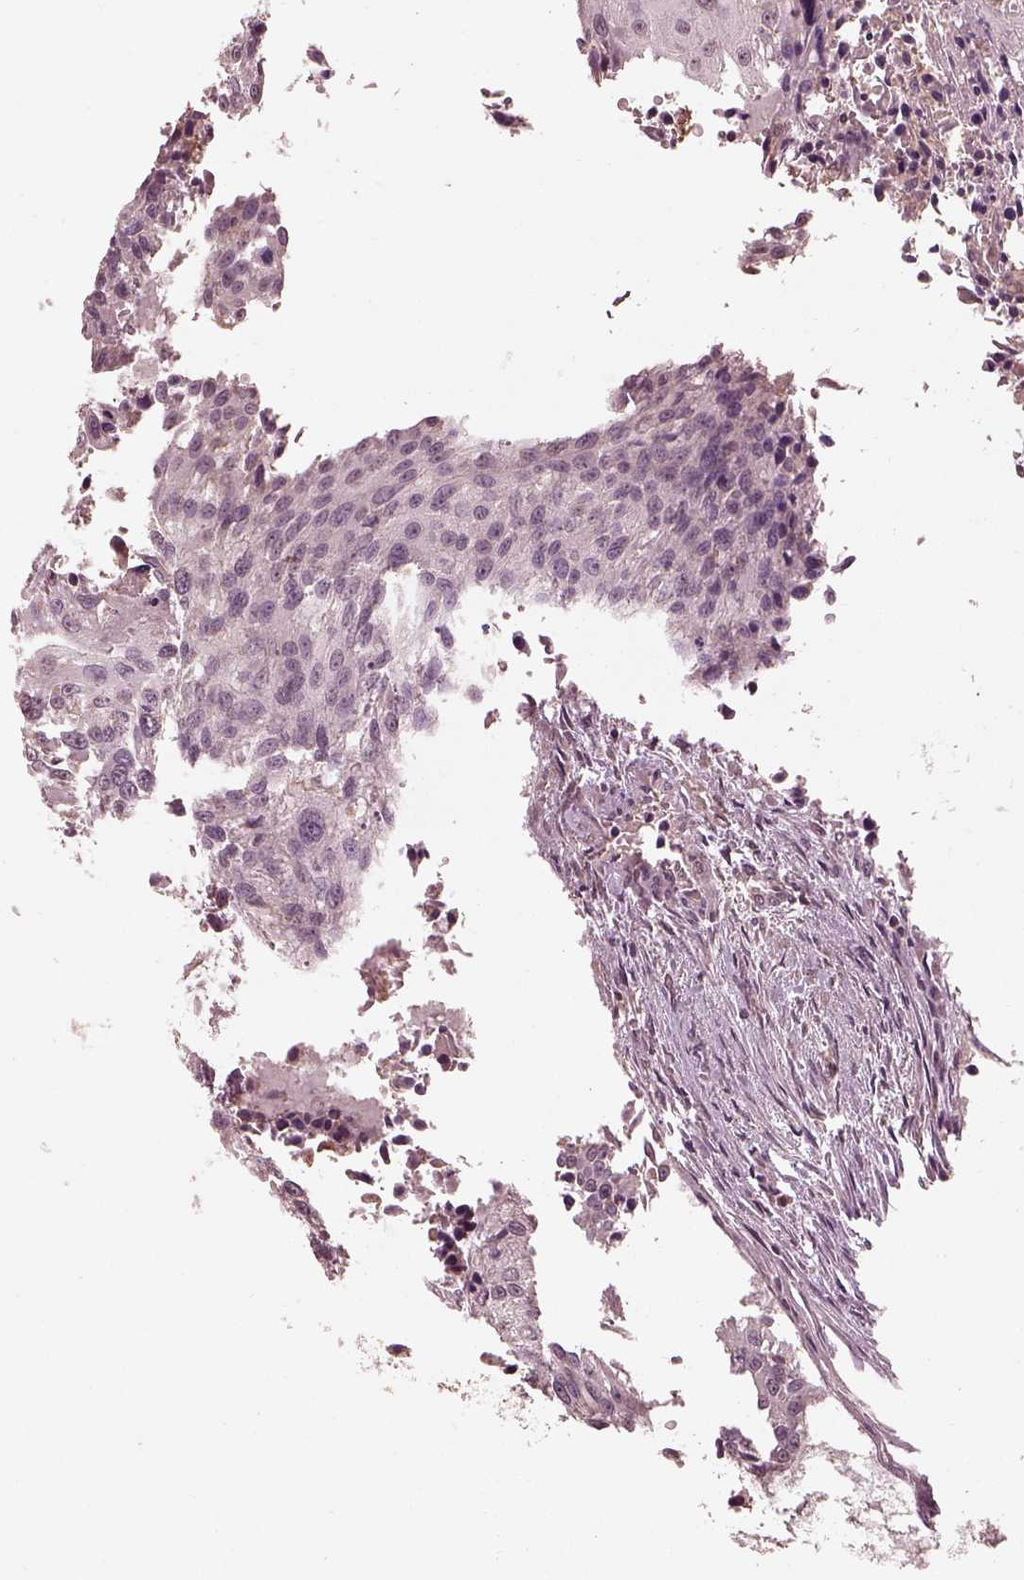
{"staining": {"intensity": "negative", "quantity": "none", "location": "none"}, "tissue": "urothelial cancer", "cell_type": "Tumor cells", "image_type": "cancer", "snomed": [{"axis": "morphology", "description": "Urothelial carcinoma, NOS"}, {"axis": "topography", "description": "Urinary bladder"}], "caption": "Urothelial cancer stained for a protein using IHC exhibits no expression tumor cells.", "gene": "CALR3", "patient": {"sex": "male", "age": 55}}